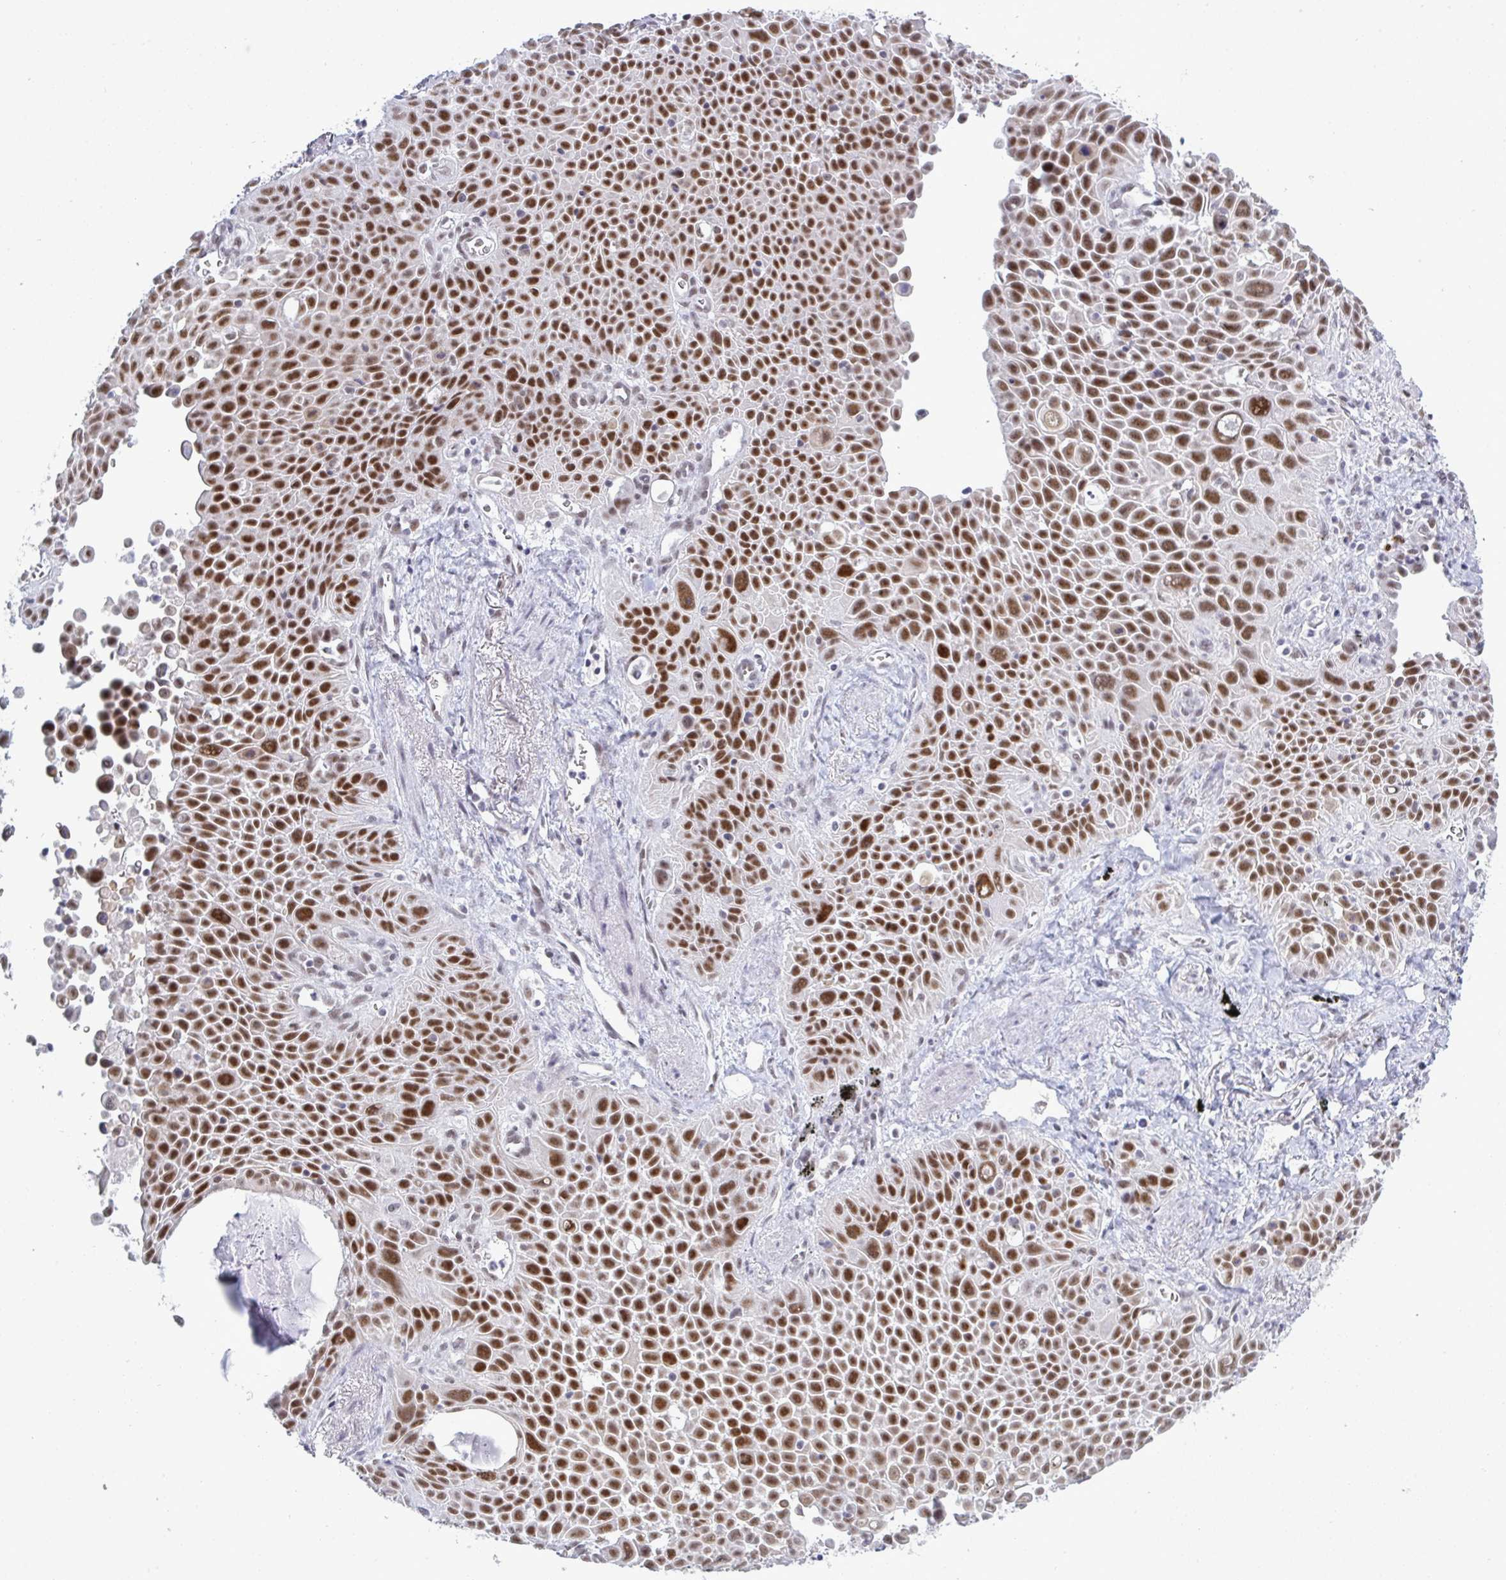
{"staining": {"intensity": "strong", "quantity": ">75%", "location": "nuclear"}, "tissue": "lung cancer", "cell_type": "Tumor cells", "image_type": "cancer", "snomed": [{"axis": "morphology", "description": "Squamous cell carcinoma, NOS"}, {"axis": "morphology", "description": "Squamous cell carcinoma, metastatic, NOS"}, {"axis": "topography", "description": "Lymph node"}, {"axis": "topography", "description": "Lung"}], "caption": "High-power microscopy captured an immunohistochemistry photomicrograph of lung metastatic squamous cell carcinoma, revealing strong nuclear staining in about >75% of tumor cells.", "gene": "PPP1R10", "patient": {"sex": "female", "age": 62}}